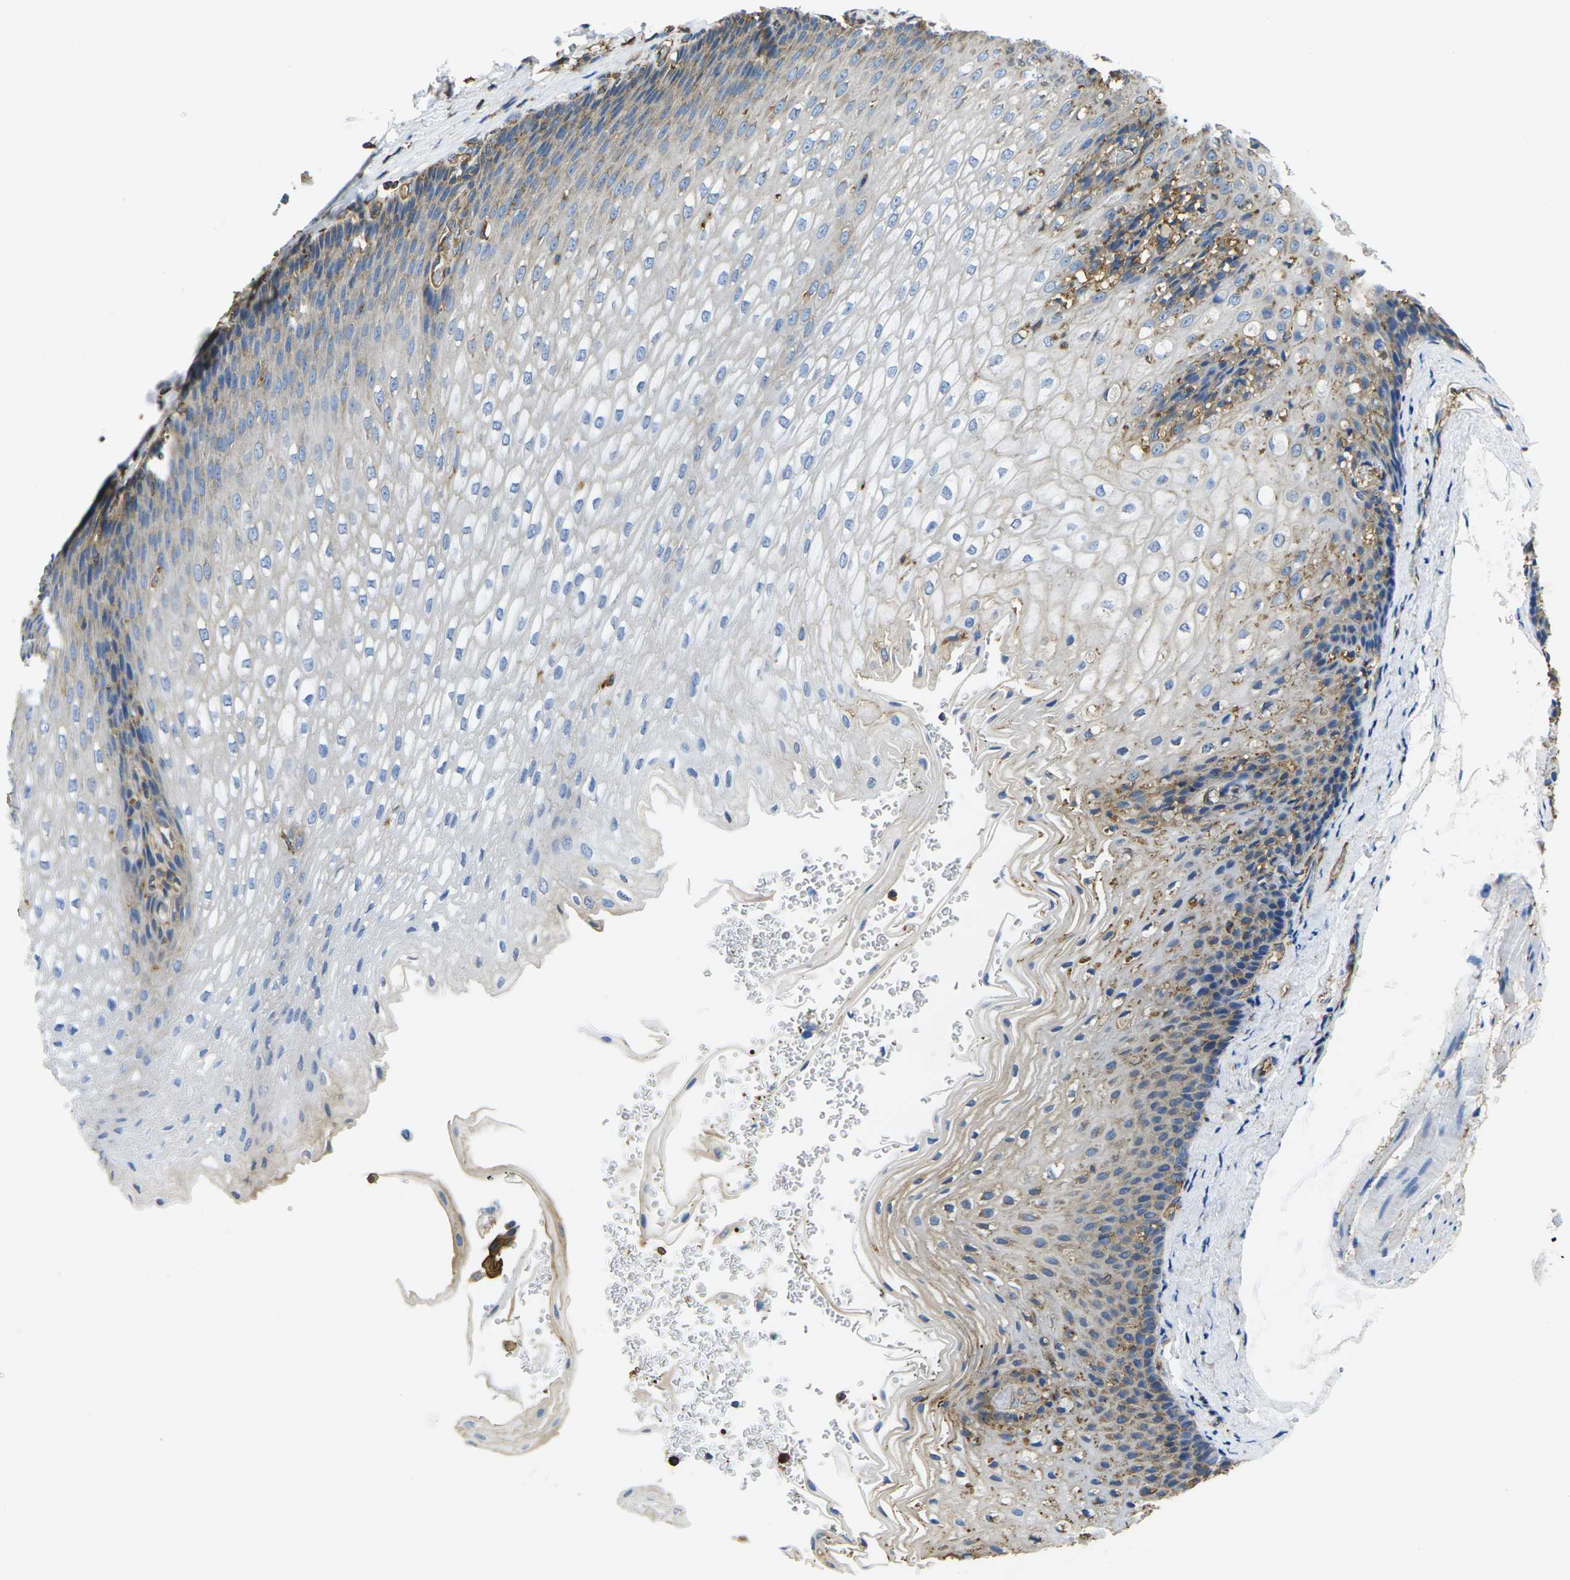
{"staining": {"intensity": "moderate", "quantity": "<25%", "location": "cytoplasmic/membranous"}, "tissue": "esophagus", "cell_type": "Squamous epithelial cells", "image_type": "normal", "snomed": [{"axis": "morphology", "description": "Normal tissue, NOS"}, {"axis": "topography", "description": "Esophagus"}], "caption": "High-magnification brightfield microscopy of benign esophagus stained with DAB (3,3'-diaminobenzidine) (brown) and counterstained with hematoxylin (blue). squamous epithelial cells exhibit moderate cytoplasmic/membranous positivity is seen in about<25% of cells.", "gene": "FAM110D", "patient": {"sex": "male", "age": 48}}